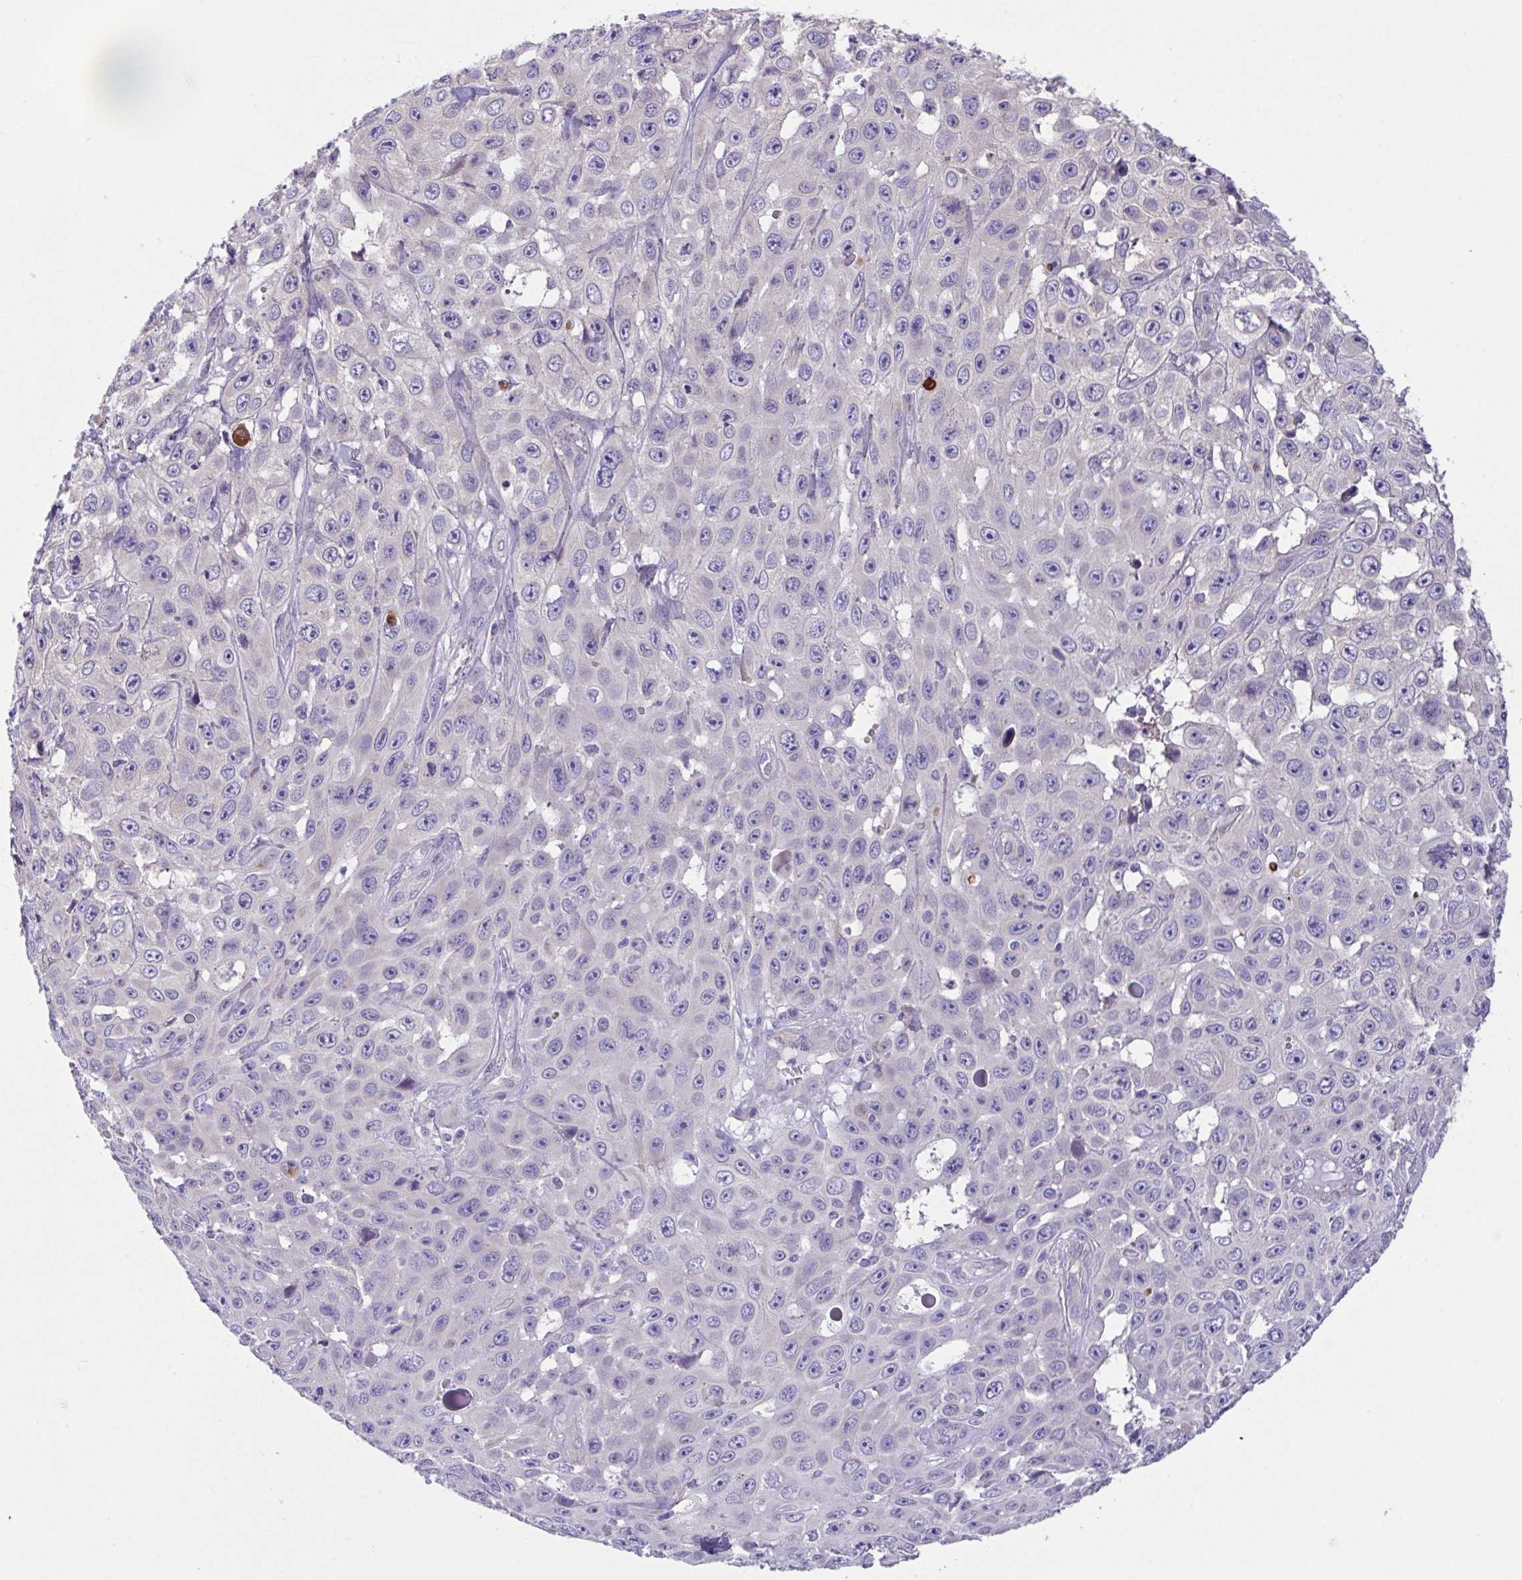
{"staining": {"intensity": "negative", "quantity": "none", "location": "none"}, "tissue": "skin cancer", "cell_type": "Tumor cells", "image_type": "cancer", "snomed": [{"axis": "morphology", "description": "Squamous cell carcinoma, NOS"}, {"axis": "topography", "description": "Skin"}], "caption": "Human squamous cell carcinoma (skin) stained for a protein using immunohistochemistry (IHC) displays no staining in tumor cells.", "gene": "RHOXF1", "patient": {"sex": "male", "age": 82}}